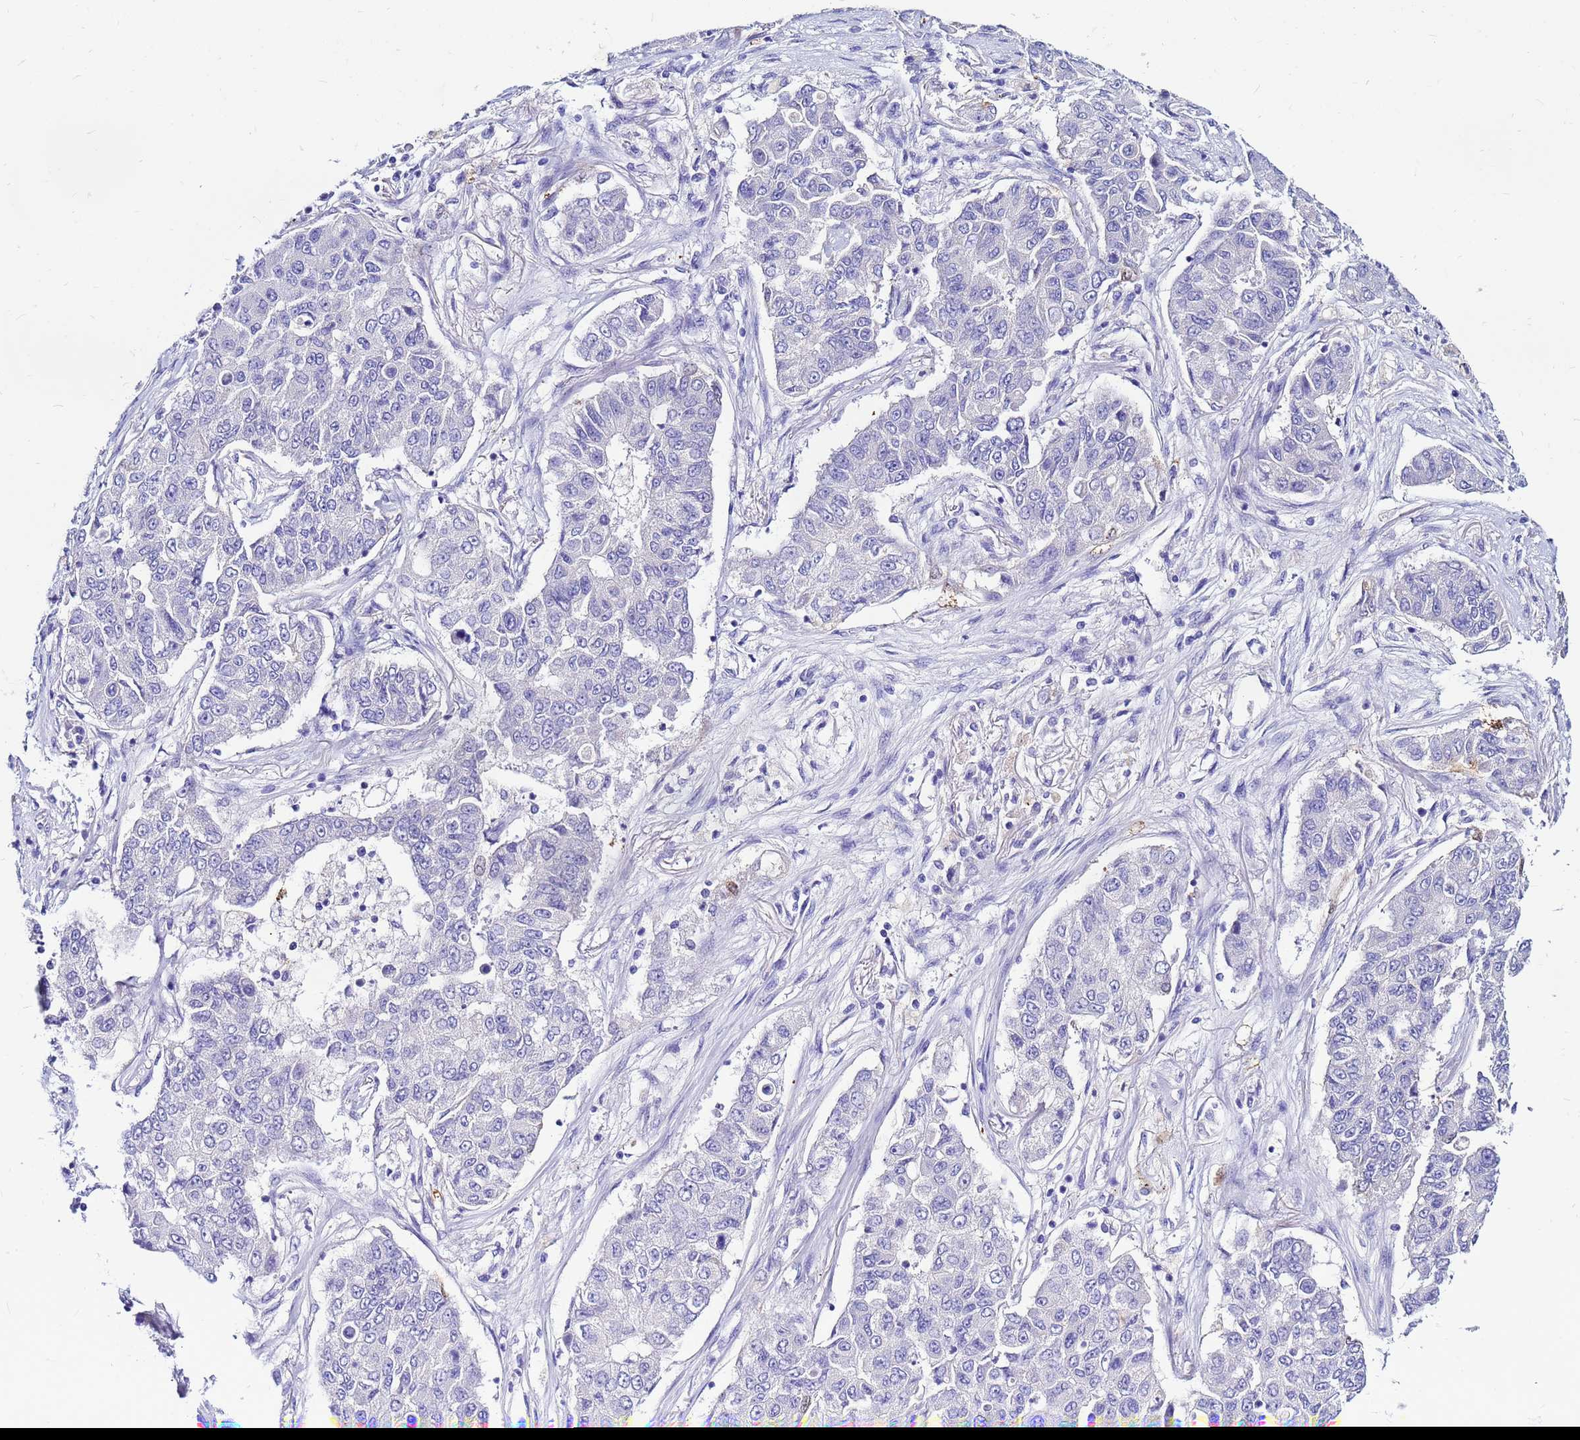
{"staining": {"intensity": "negative", "quantity": "none", "location": "none"}, "tissue": "lung cancer", "cell_type": "Tumor cells", "image_type": "cancer", "snomed": [{"axis": "morphology", "description": "Squamous cell carcinoma, NOS"}, {"axis": "topography", "description": "Lung"}], "caption": "A high-resolution photomicrograph shows immunohistochemistry staining of squamous cell carcinoma (lung), which reveals no significant positivity in tumor cells.", "gene": "PPP1R14C", "patient": {"sex": "male", "age": 74}}